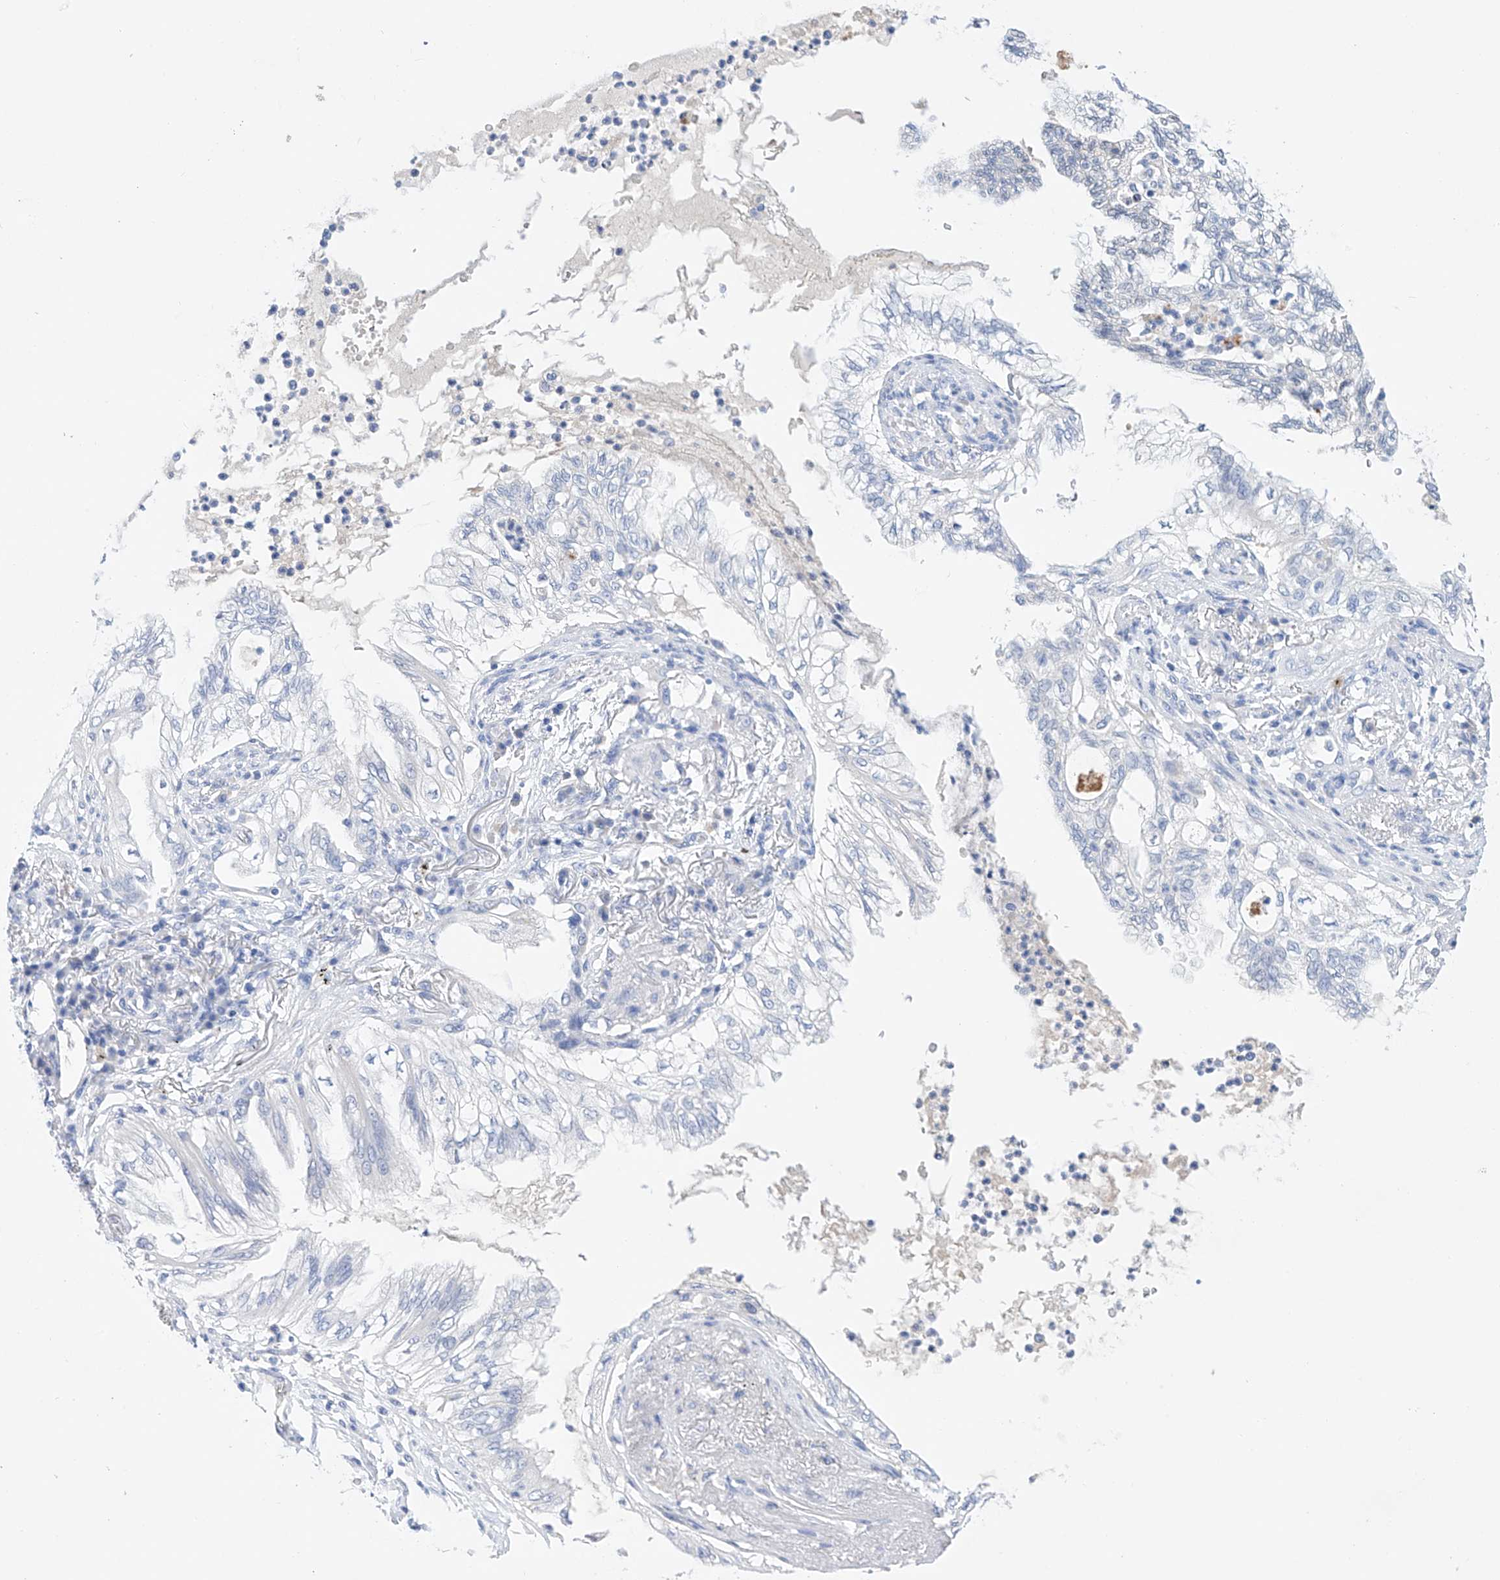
{"staining": {"intensity": "negative", "quantity": "none", "location": "none"}, "tissue": "lung cancer", "cell_type": "Tumor cells", "image_type": "cancer", "snomed": [{"axis": "morphology", "description": "Adenocarcinoma, NOS"}, {"axis": "topography", "description": "Lung"}], "caption": "DAB (3,3'-diaminobenzidine) immunohistochemical staining of human adenocarcinoma (lung) exhibits no significant expression in tumor cells.", "gene": "LURAP1", "patient": {"sex": "female", "age": 70}}